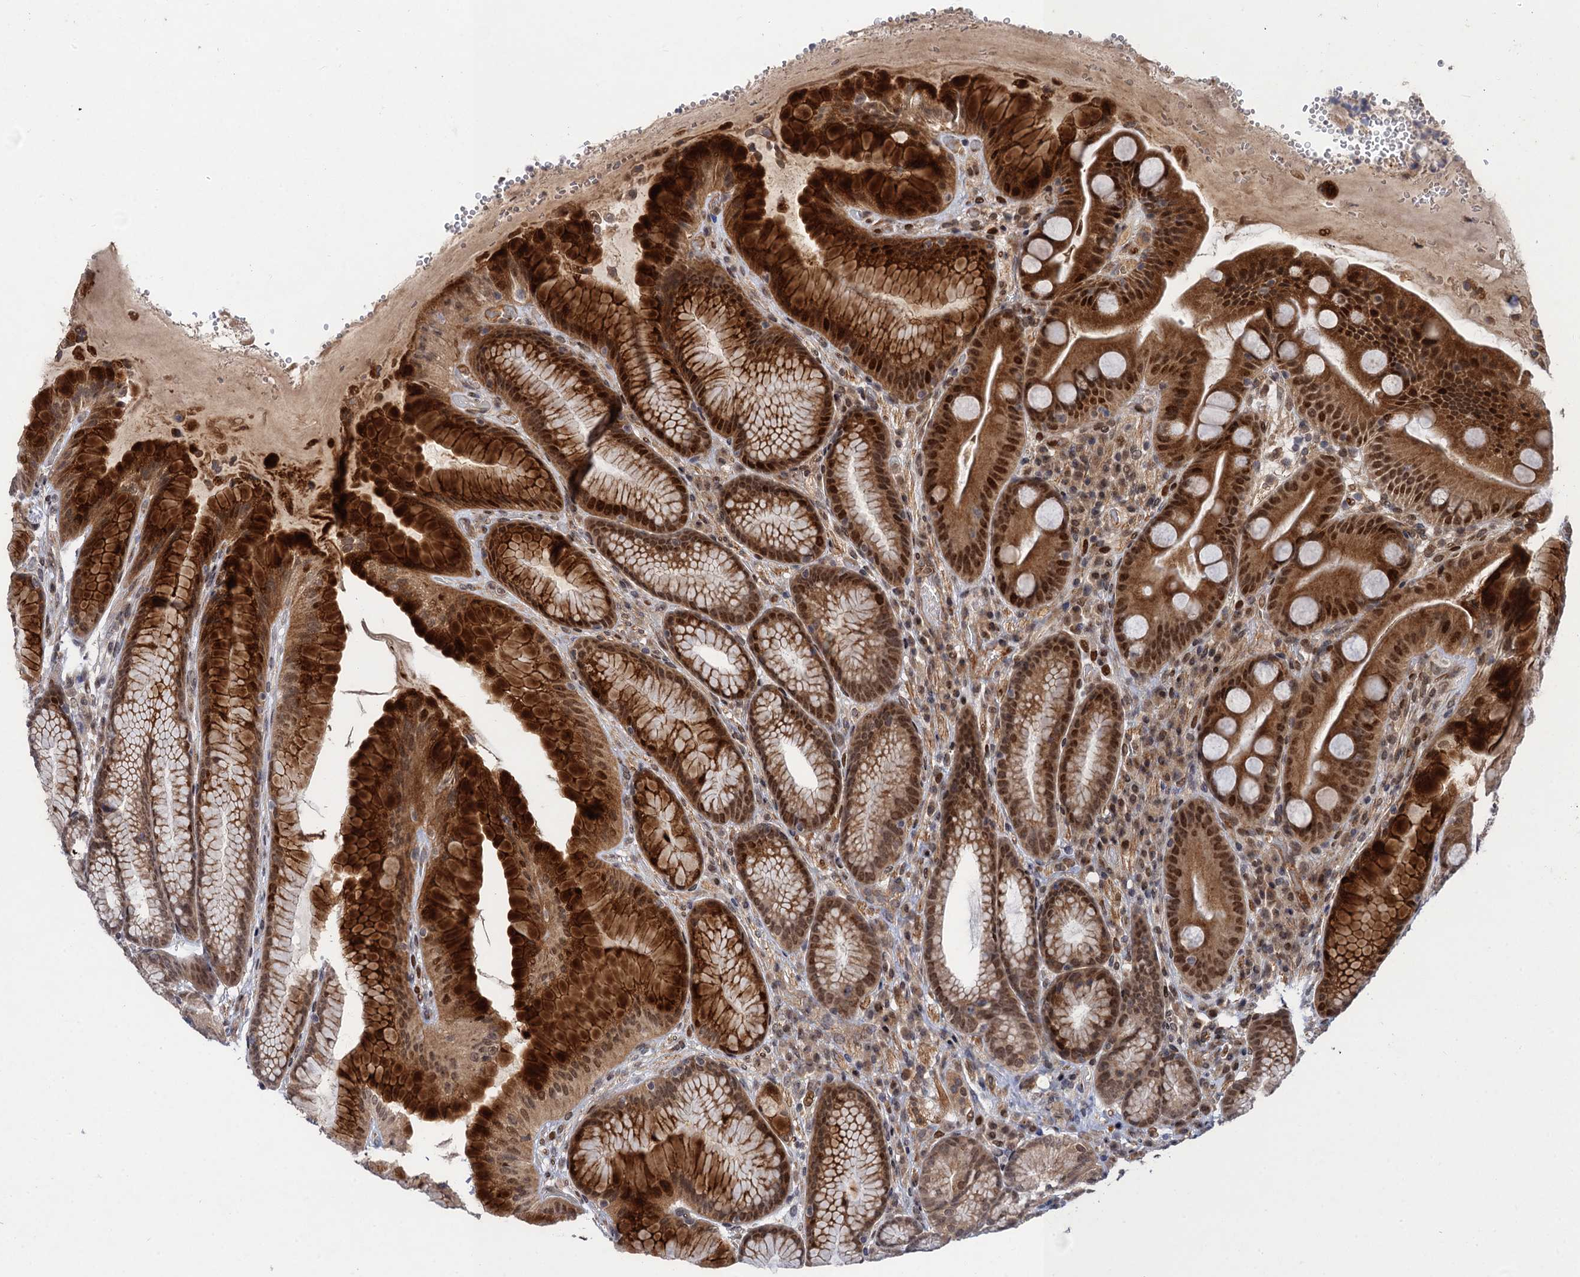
{"staining": {"intensity": "strong", "quantity": ">75%", "location": "cytoplasmic/membranous,nuclear"}, "tissue": "stomach", "cell_type": "Glandular cells", "image_type": "normal", "snomed": [{"axis": "morphology", "description": "Normal tissue, NOS"}, {"axis": "topography", "description": "Stomach"}], "caption": "This micrograph exhibits immunohistochemistry staining of benign stomach, with high strong cytoplasmic/membranous,nuclear positivity in about >75% of glandular cells.", "gene": "NEK8", "patient": {"sex": "male", "age": 57}}